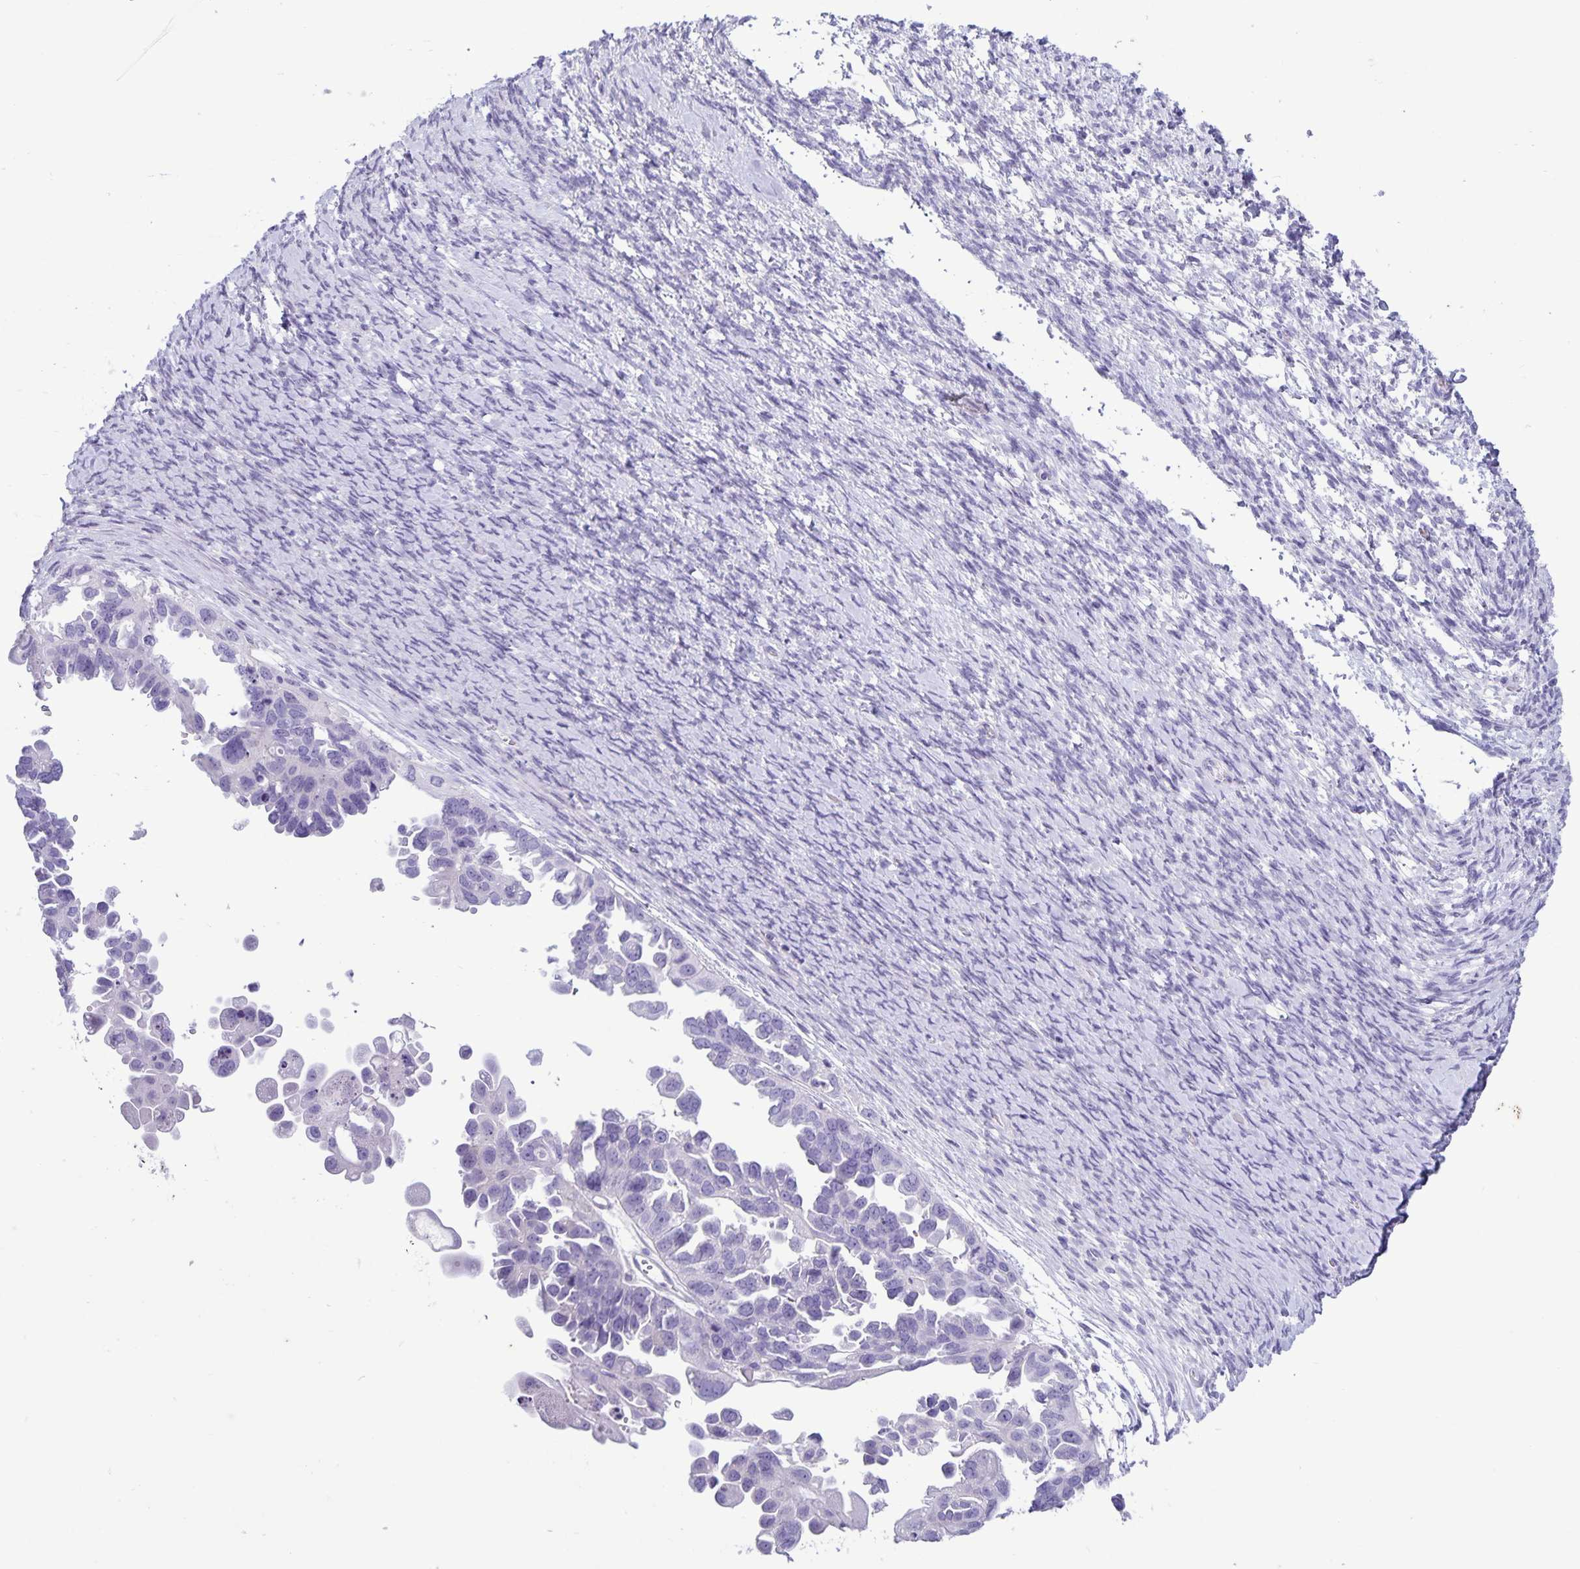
{"staining": {"intensity": "negative", "quantity": "none", "location": "none"}, "tissue": "ovarian cancer", "cell_type": "Tumor cells", "image_type": "cancer", "snomed": [{"axis": "morphology", "description": "Cystadenocarcinoma, serous, NOS"}, {"axis": "topography", "description": "Ovary"}], "caption": "Immunohistochemical staining of human serous cystadenocarcinoma (ovarian) reveals no significant expression in tumor cells. The staining is performed using DAB (3,3'-diaminobenzidine) brown chromogen with nuclei counter-stained in using hematoxylin.", "gene": "IBTK", "patient": {"sex": "female", "age": 53}}